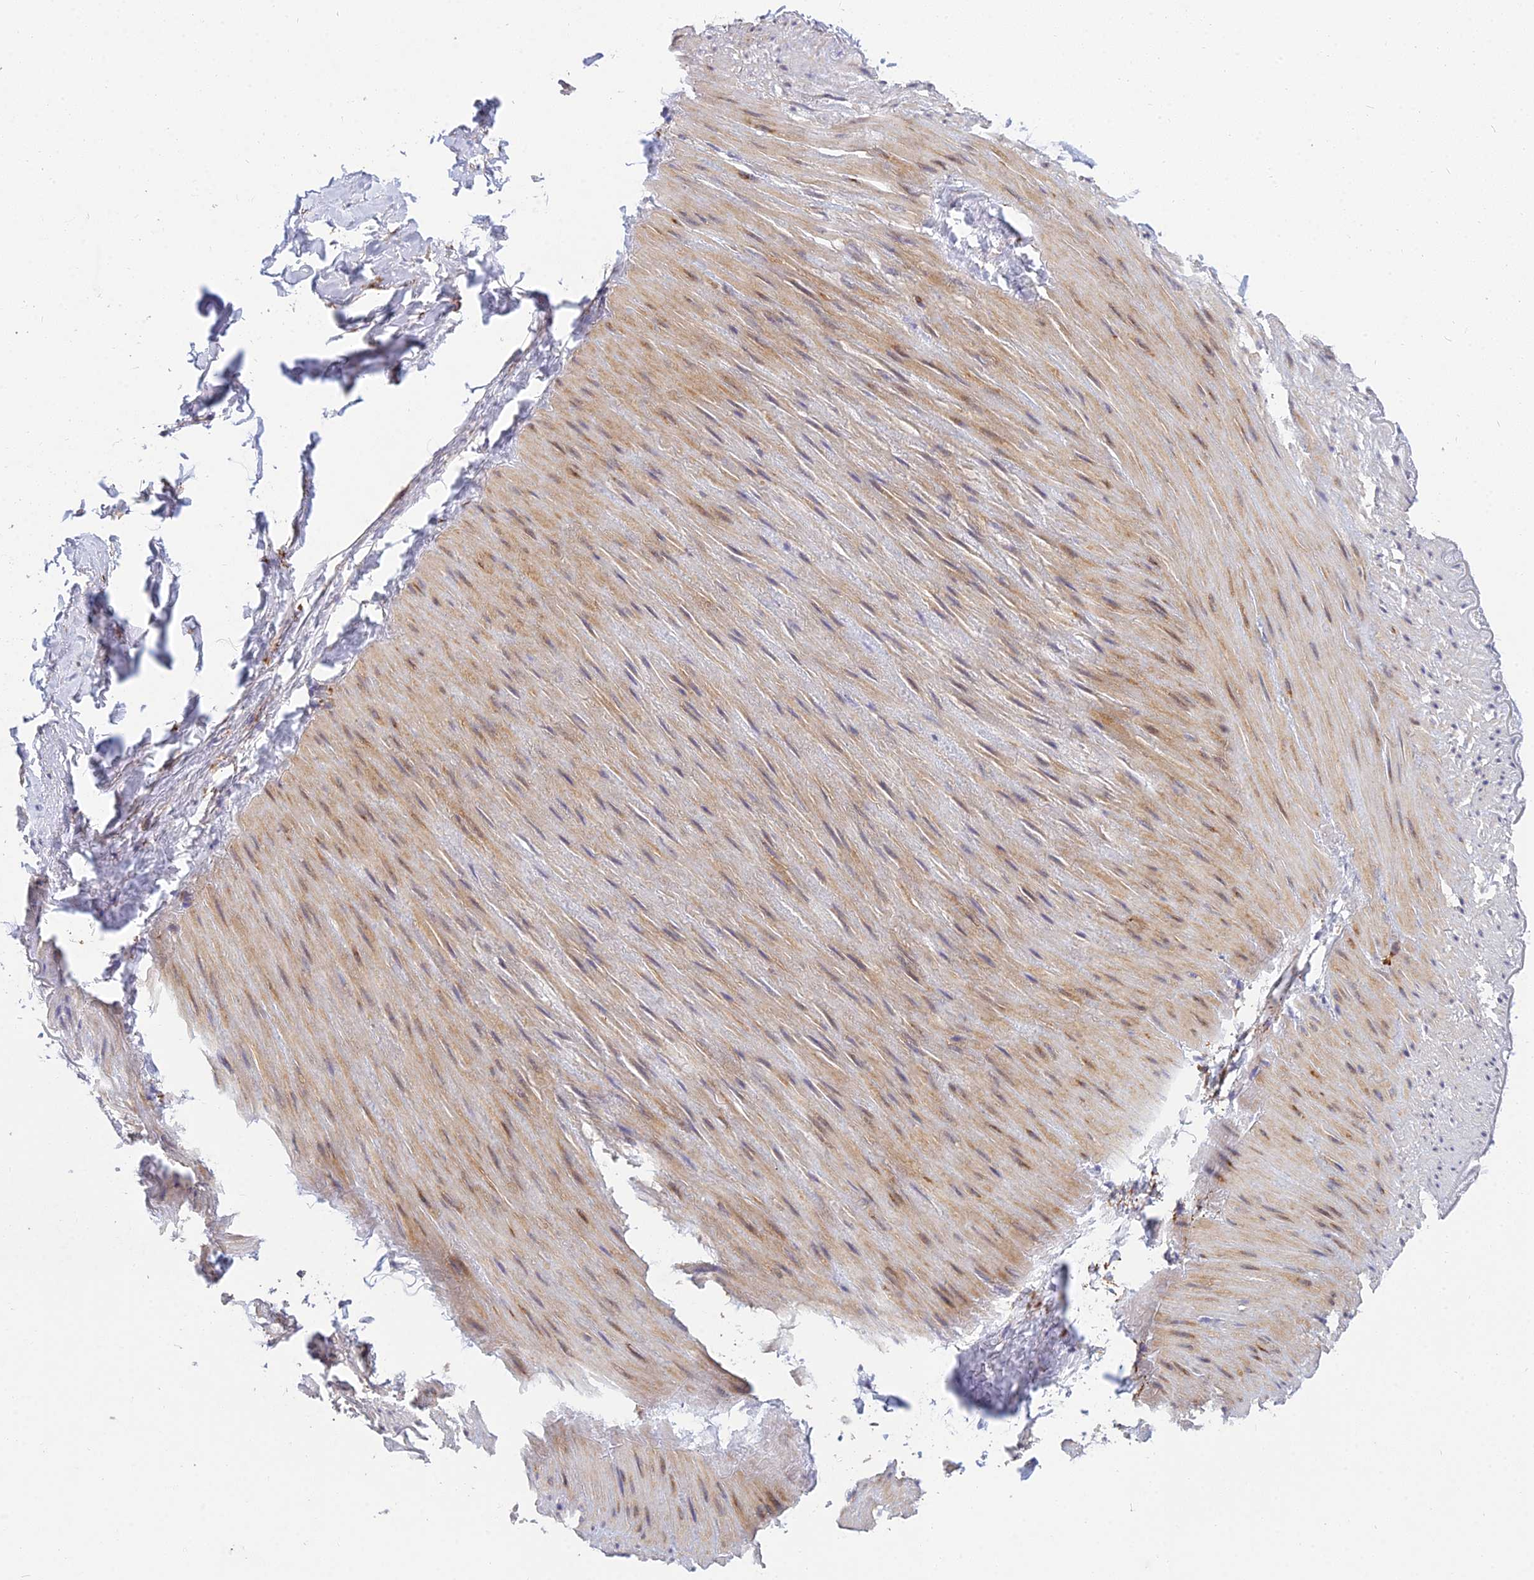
{"staining": {"intensity": "moderate", "quantity": "<25%", "location": "cytoplasmic/membranous"}, "tissue": "adipose tissue", "cell_type": "Adipocytes", "image_type": "normal", "snomed": [{"axis": "morphology", "description": "Normal tissue, NOS"}, {"axis": "topography", "description": "Gallbladder"}, {"axis": "topography", "description": "Peripheral nerve tissue"}], "caption": "High-power microscopy captured an immunohistochemistry (IHC) histopathology image of benign adipose tissue, revealing moderate cytoplasmic/membranous positivity in about <25% of adipocytes. (Brightfield microscopy of DAB IHC at high magnification).", "gene": "NDUFAF7", "patient": {"sex": "male", "age": 38}}